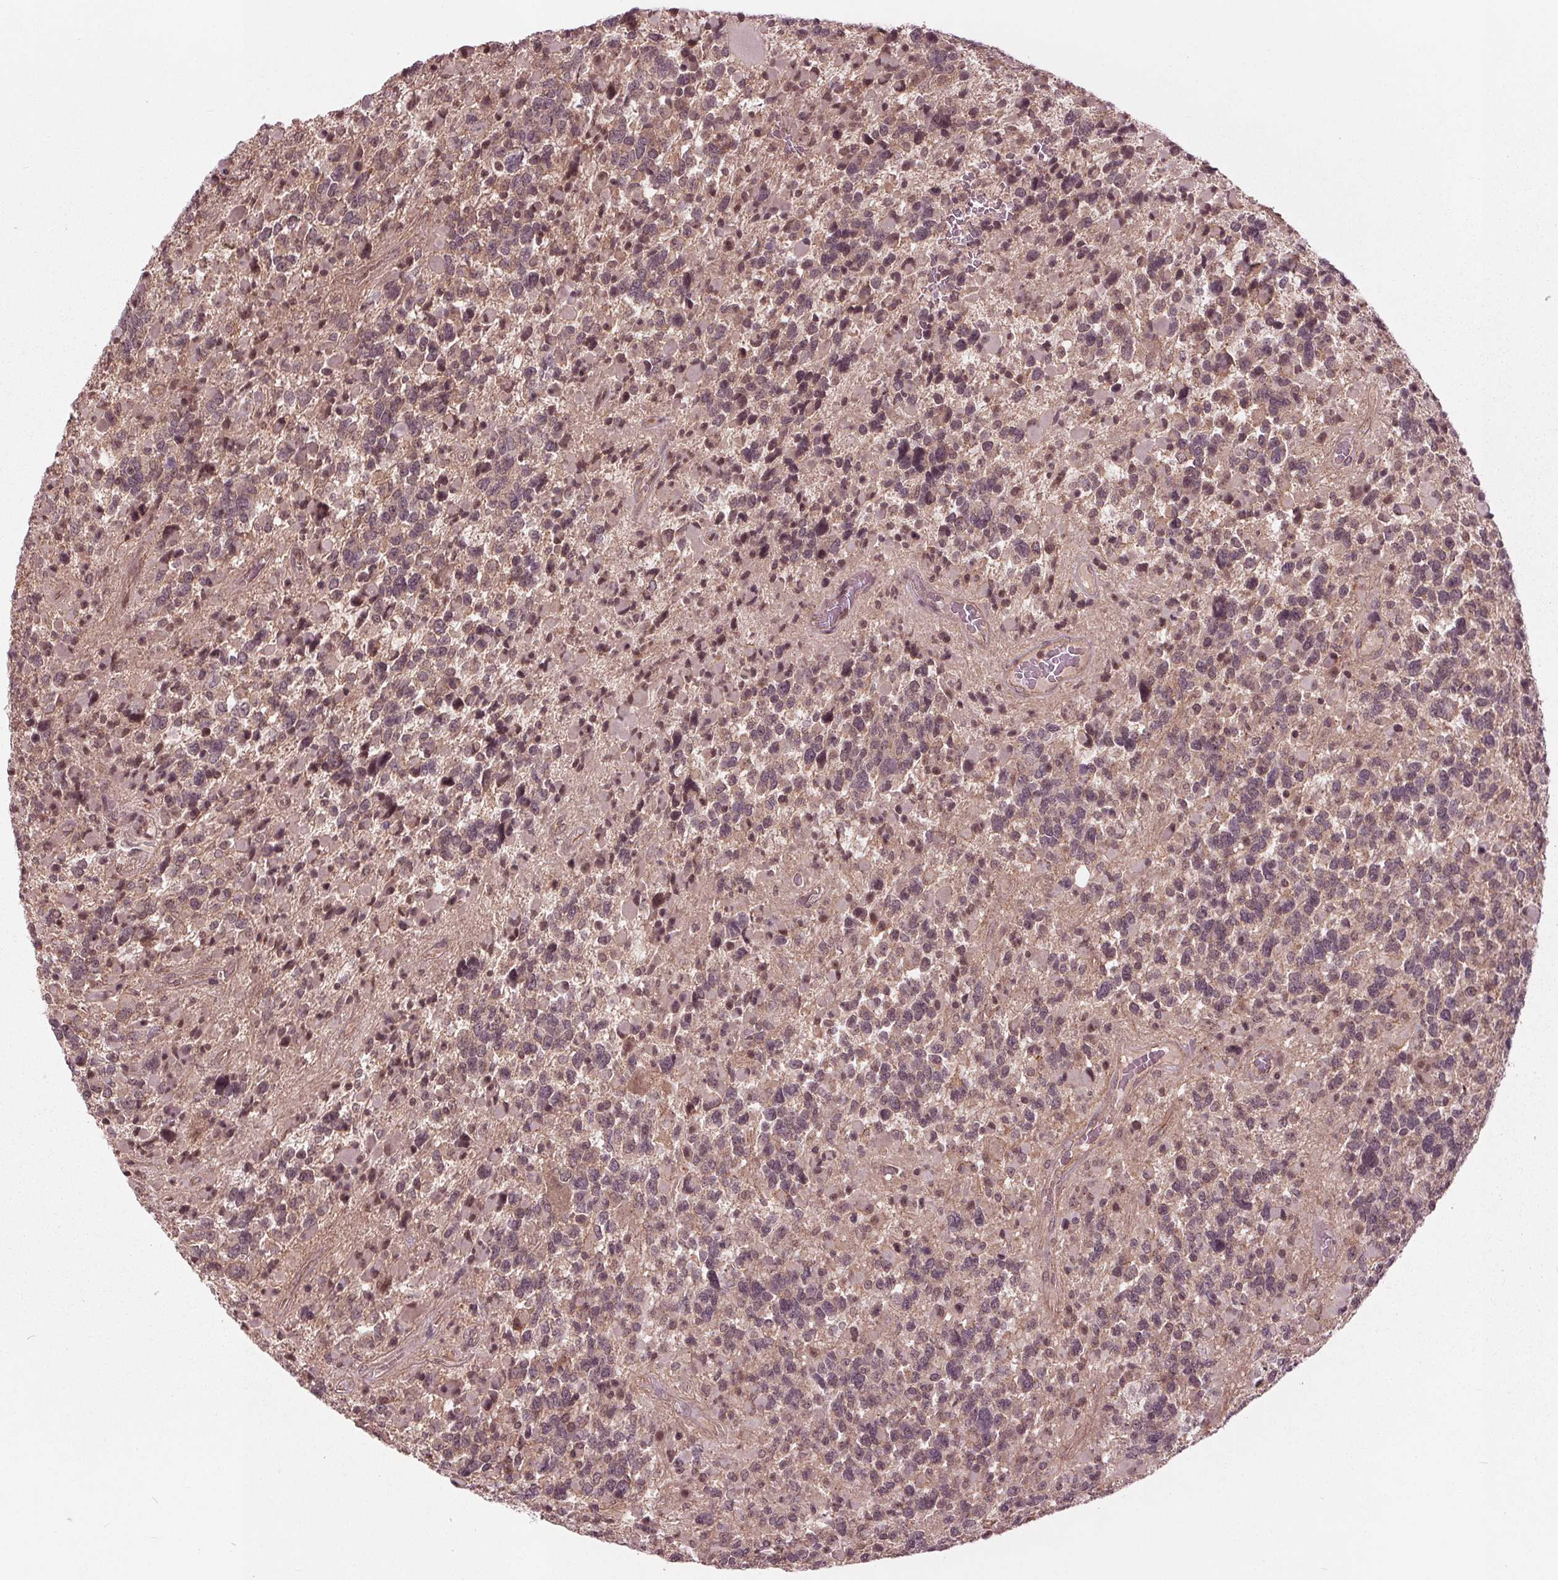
{"staining": {"intensity": "weak", "quantity": "<25%", "location": "nuclear"}, "tissue": "glioma", "cell_type": "Tumor cells", "image_type": "cancer", "snomed": [{"axis": "morphology", "description": "Glioma, malignant, High grade"}, {"axis": "topography", "description": "Brain"}], "caption": "Image shows no significant protein expression in tumor cells of malignant glioma (high-grade). Nuclei are stained in blue.", "gene": "BTBD1", "patient": {"sex": "female", "age": 40}}